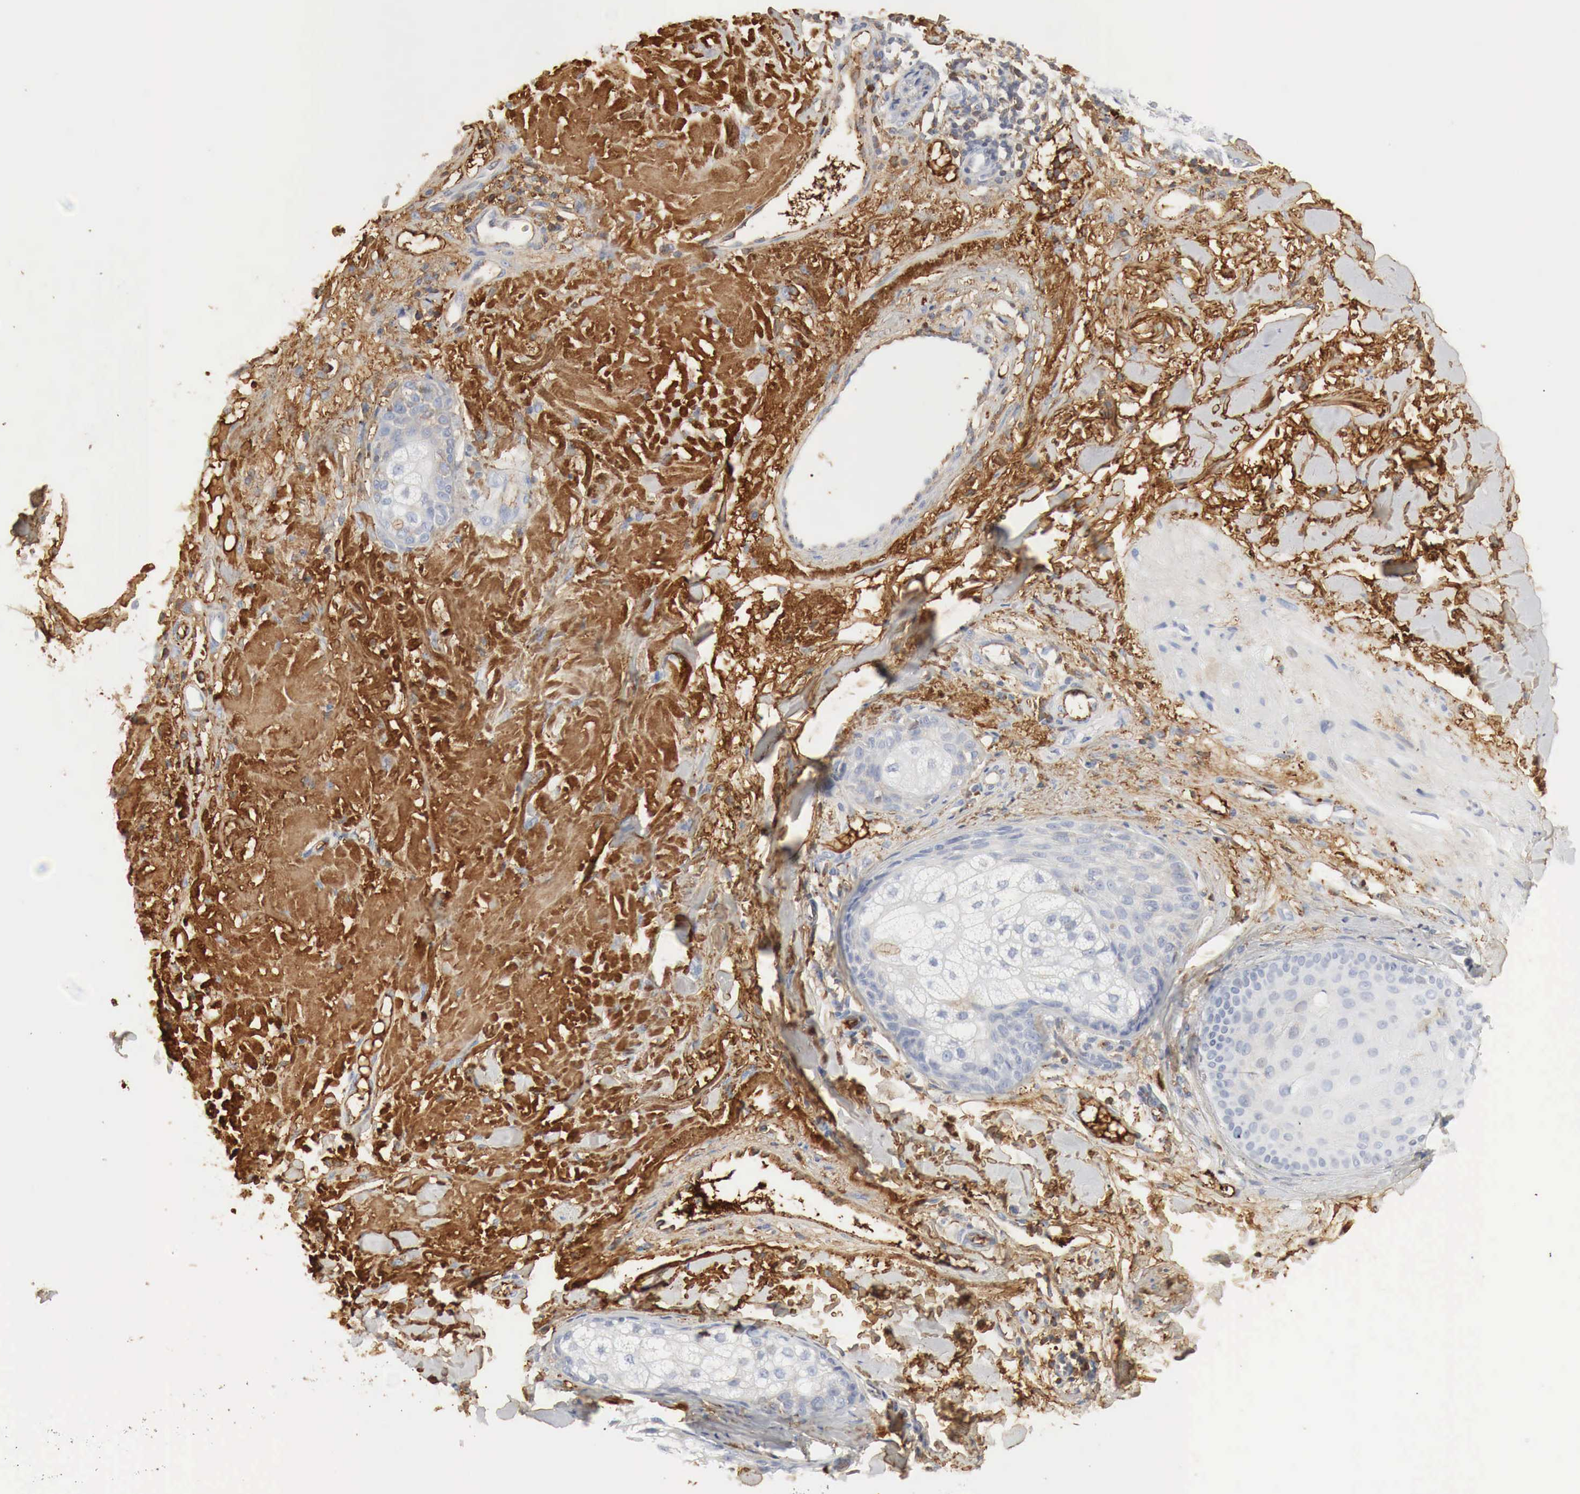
{"staining": {"intensity": "weak", "quantity": "<25%", "location": "cytoplasmic/membranous"}, "tissue": "skin cancer", "cell_type": "Tumor cells", "image_type": "cancer", "snomed": [{"axis": "morphology", "description": "Squamous cell carcinoma, NOS"}, {"axis": "topography", "description": "Skin"}], "caption": "Skin squamous cell carcinoma was stained to show a protein in brown. There is no significant staining in tumor cells.", "gene": "IGLC3", "patient": {"sex": "male", "age": 77}}